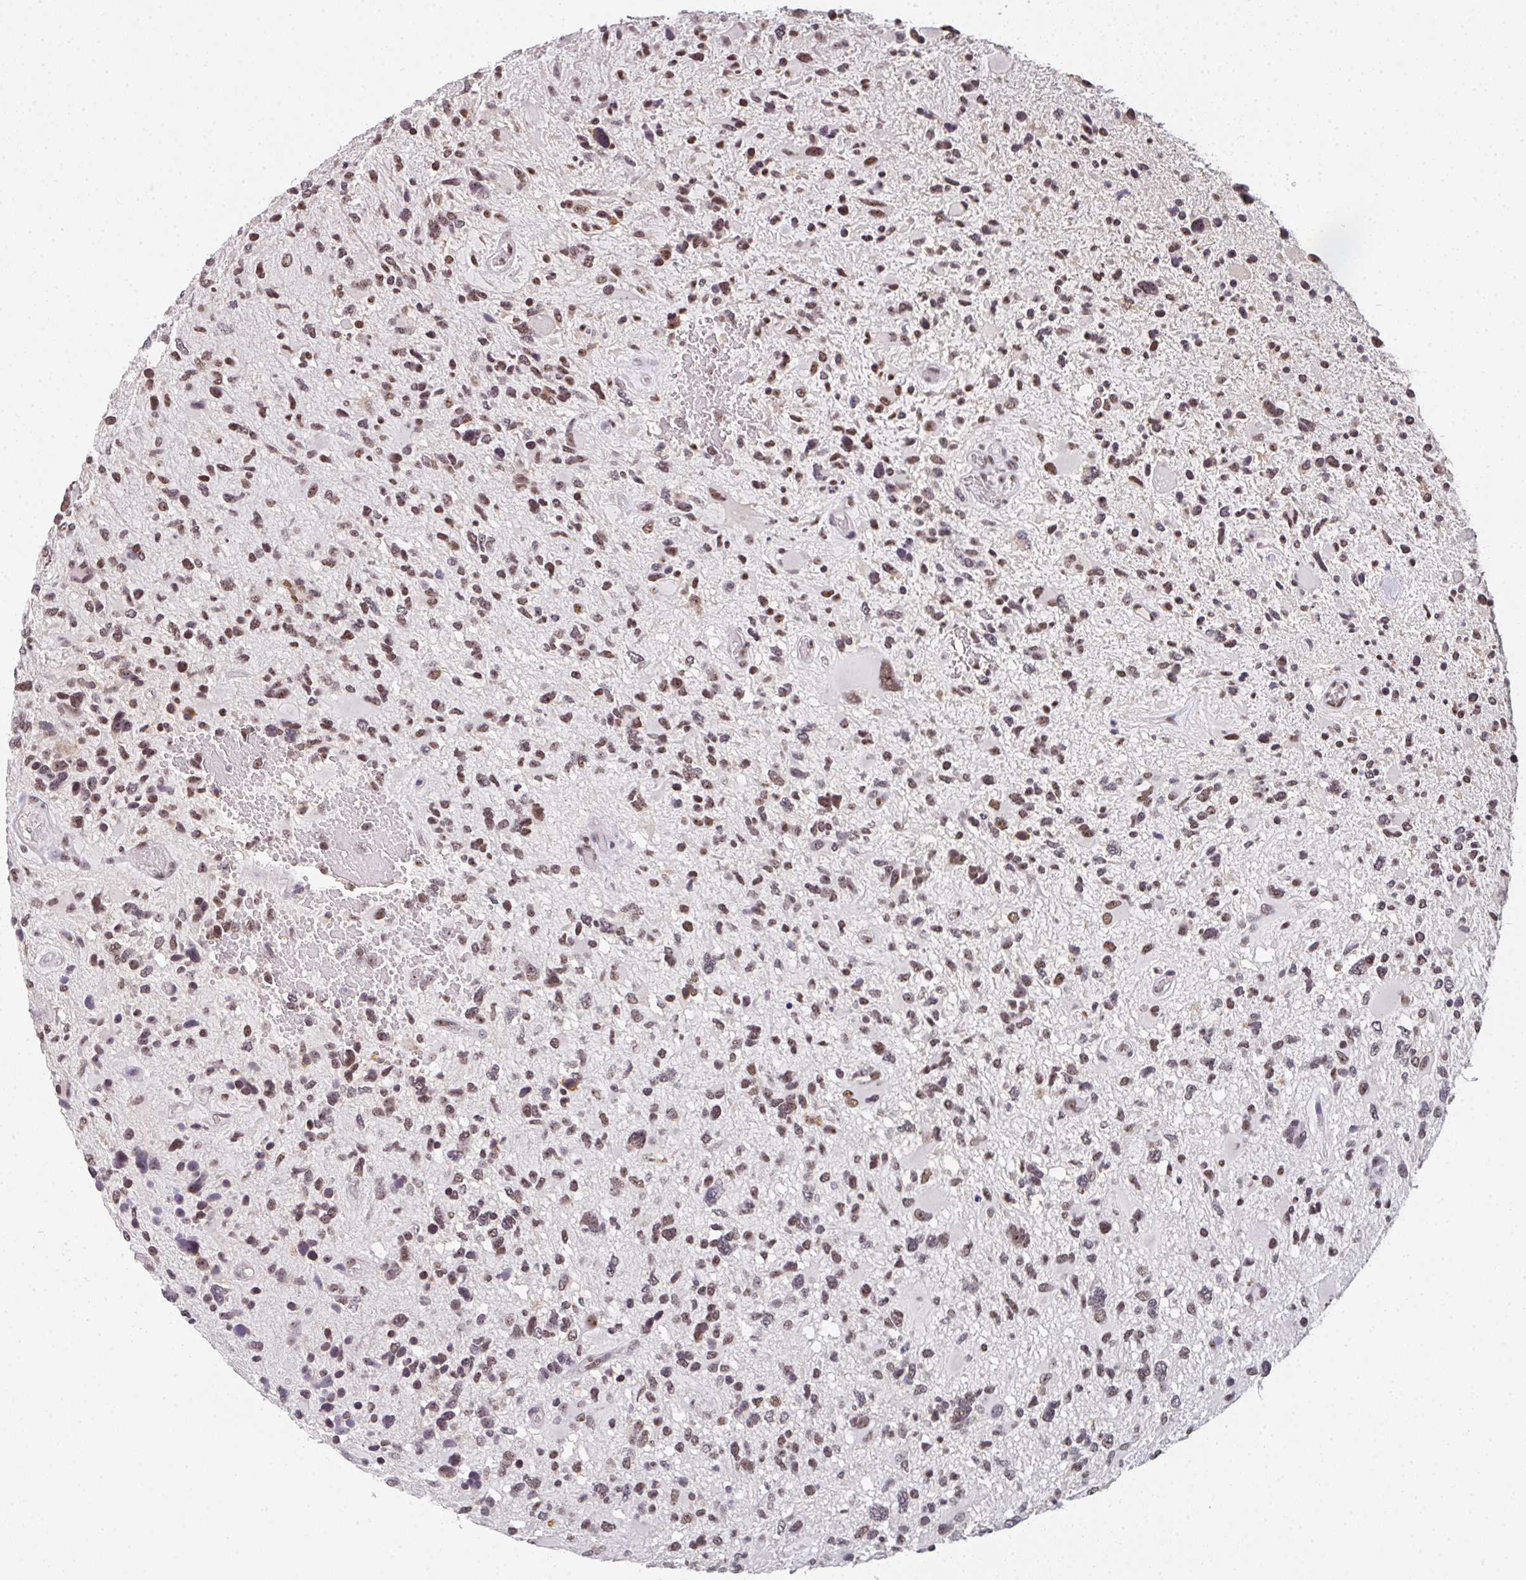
{"staining": {"intensity": "moderate", "quantity": ">75%", "location": "nuclear"}, "tissue": "glioma", "cell_type": "Tumor cells", "image_type": "cancer", "snomed": [{"axis": "morphology", "description": "Glioma, malignant, High grade"}, {"axis": "topography", "description": "Brain"}], "caption": "Approximately >75% of tumor cells in human glioma demonstrate moderate nuclear protein positivity as visualized by brown immunohistochemical staining.", "gene": "DKC1", "patient": {"sex": "female", "age": 11}}